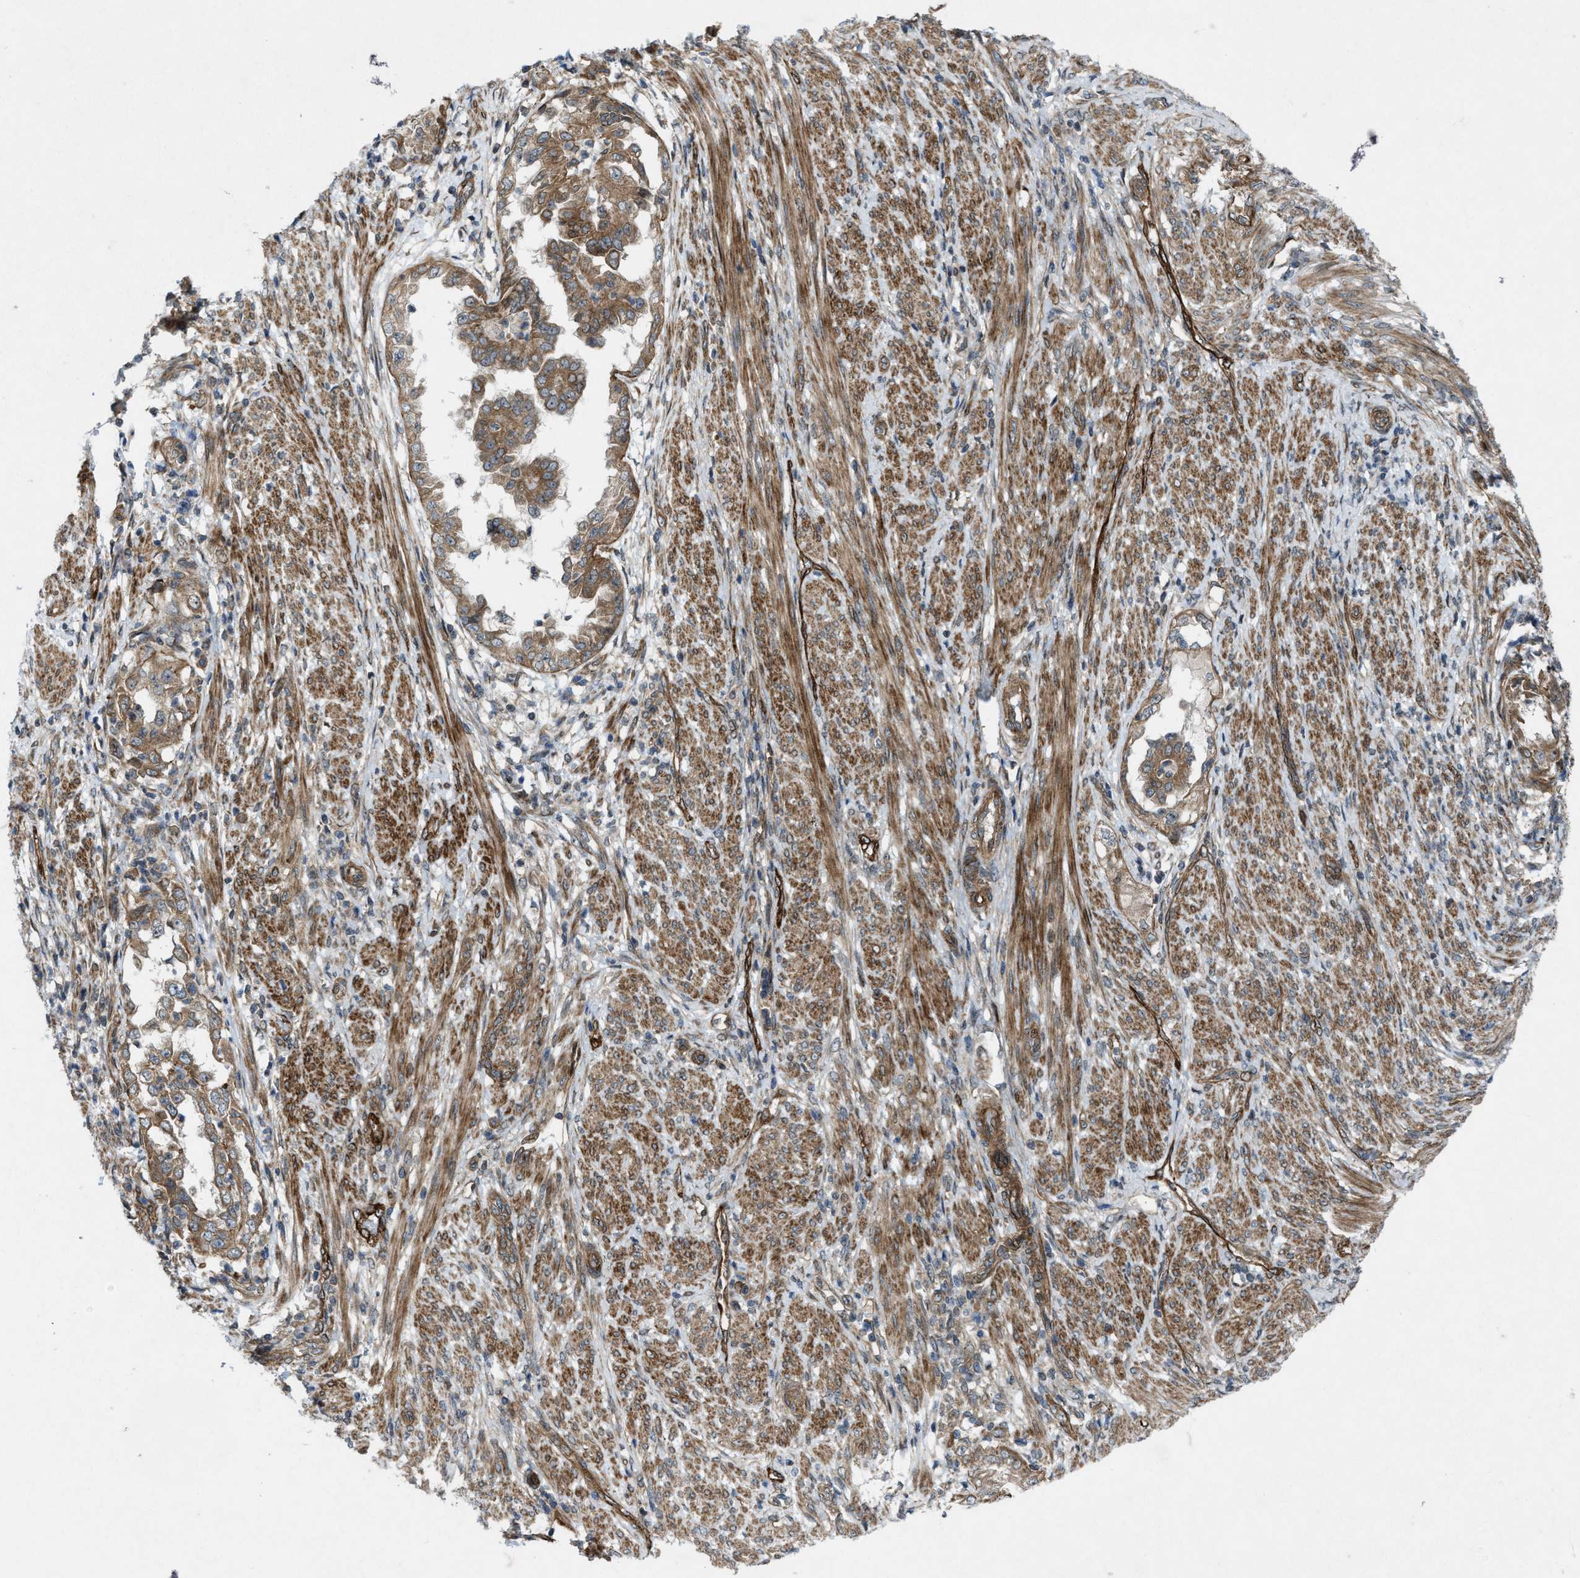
{"staining": {"intensity": "moderate", "quantity": ">75%", "location": "cytoplasmic/membranous"}, "tissue": "endometrial cancer", "cell_type": "Tumor cells", "image_type": "cancer", "snomed": [{"axis": "morphology", "description": "Adenocarcinoma, NOS"}, {"axis": "topography", "description": "Endometrium"}], "caption": "This micrograph displays immunohistochemistry (IHC) staining of human endometrial adenocarcinoma, with medium moderate cytoplasmic/membranous expression in about >75% of tumor cells.", "gene": "URGCP", "patient": {"sex": "female", "age": 85}}